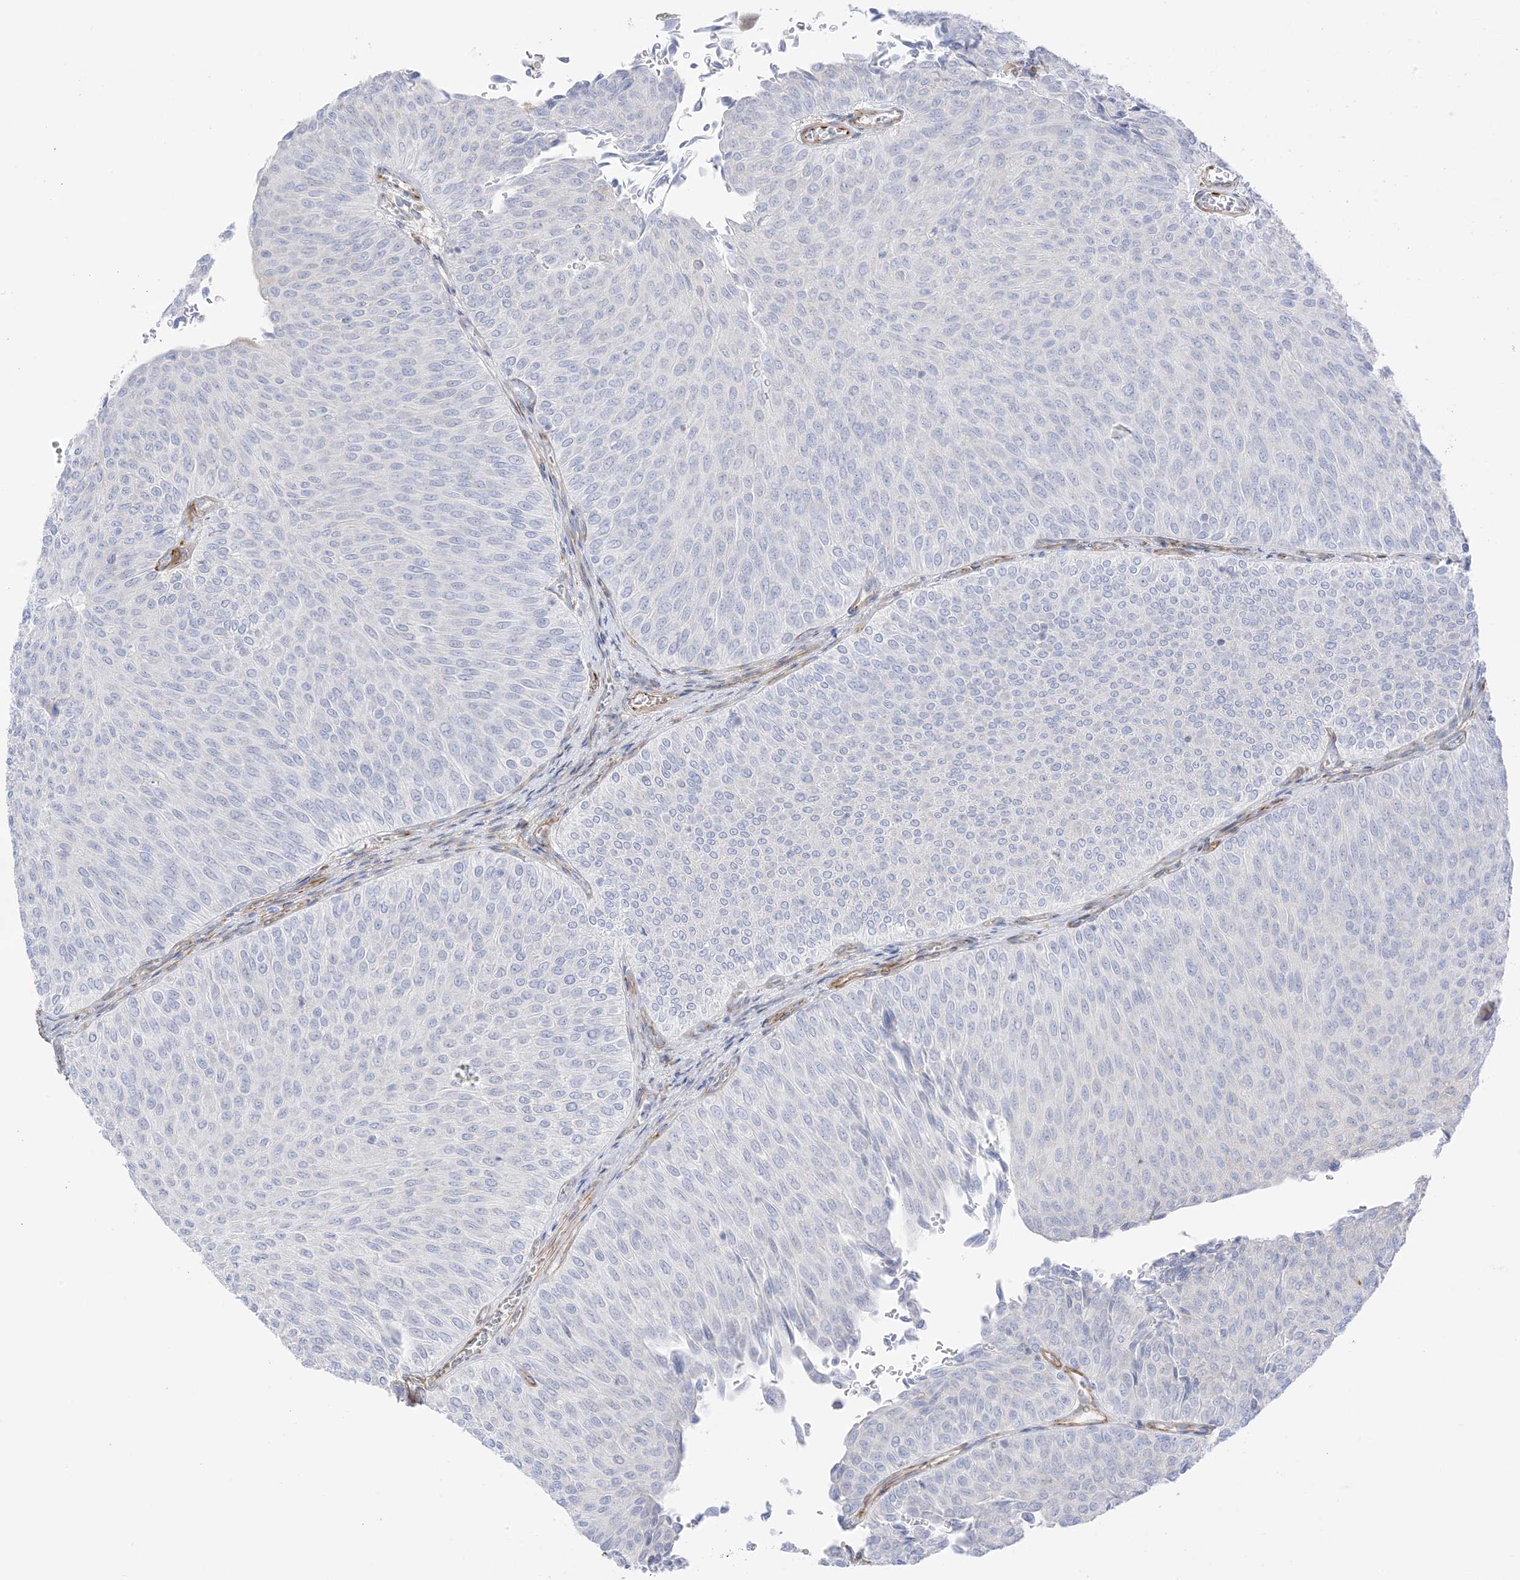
{"staining": {"intensity": "negative", "quantity": "none", "location": "none"}, "tissue": "urothelial cancer", "cell_type": "Tumor cells", "image_type": "cancer", "snomed": [{"axis": "morphology", "description": "Urothelial carcinoma, Low grade"}, {"axis": "topography", "description": "Urinary bladder"}], "caption": "Immunohistochemical staining of urothelial carcinoma (low-grade) exhibits no significant positivity in tumor cells. (DAB (3,3'-diaminobenzidine) IHC with hematoxylin counter stain).", "gene": "PID1", "patient": {"sex": "male", "age": 78}}